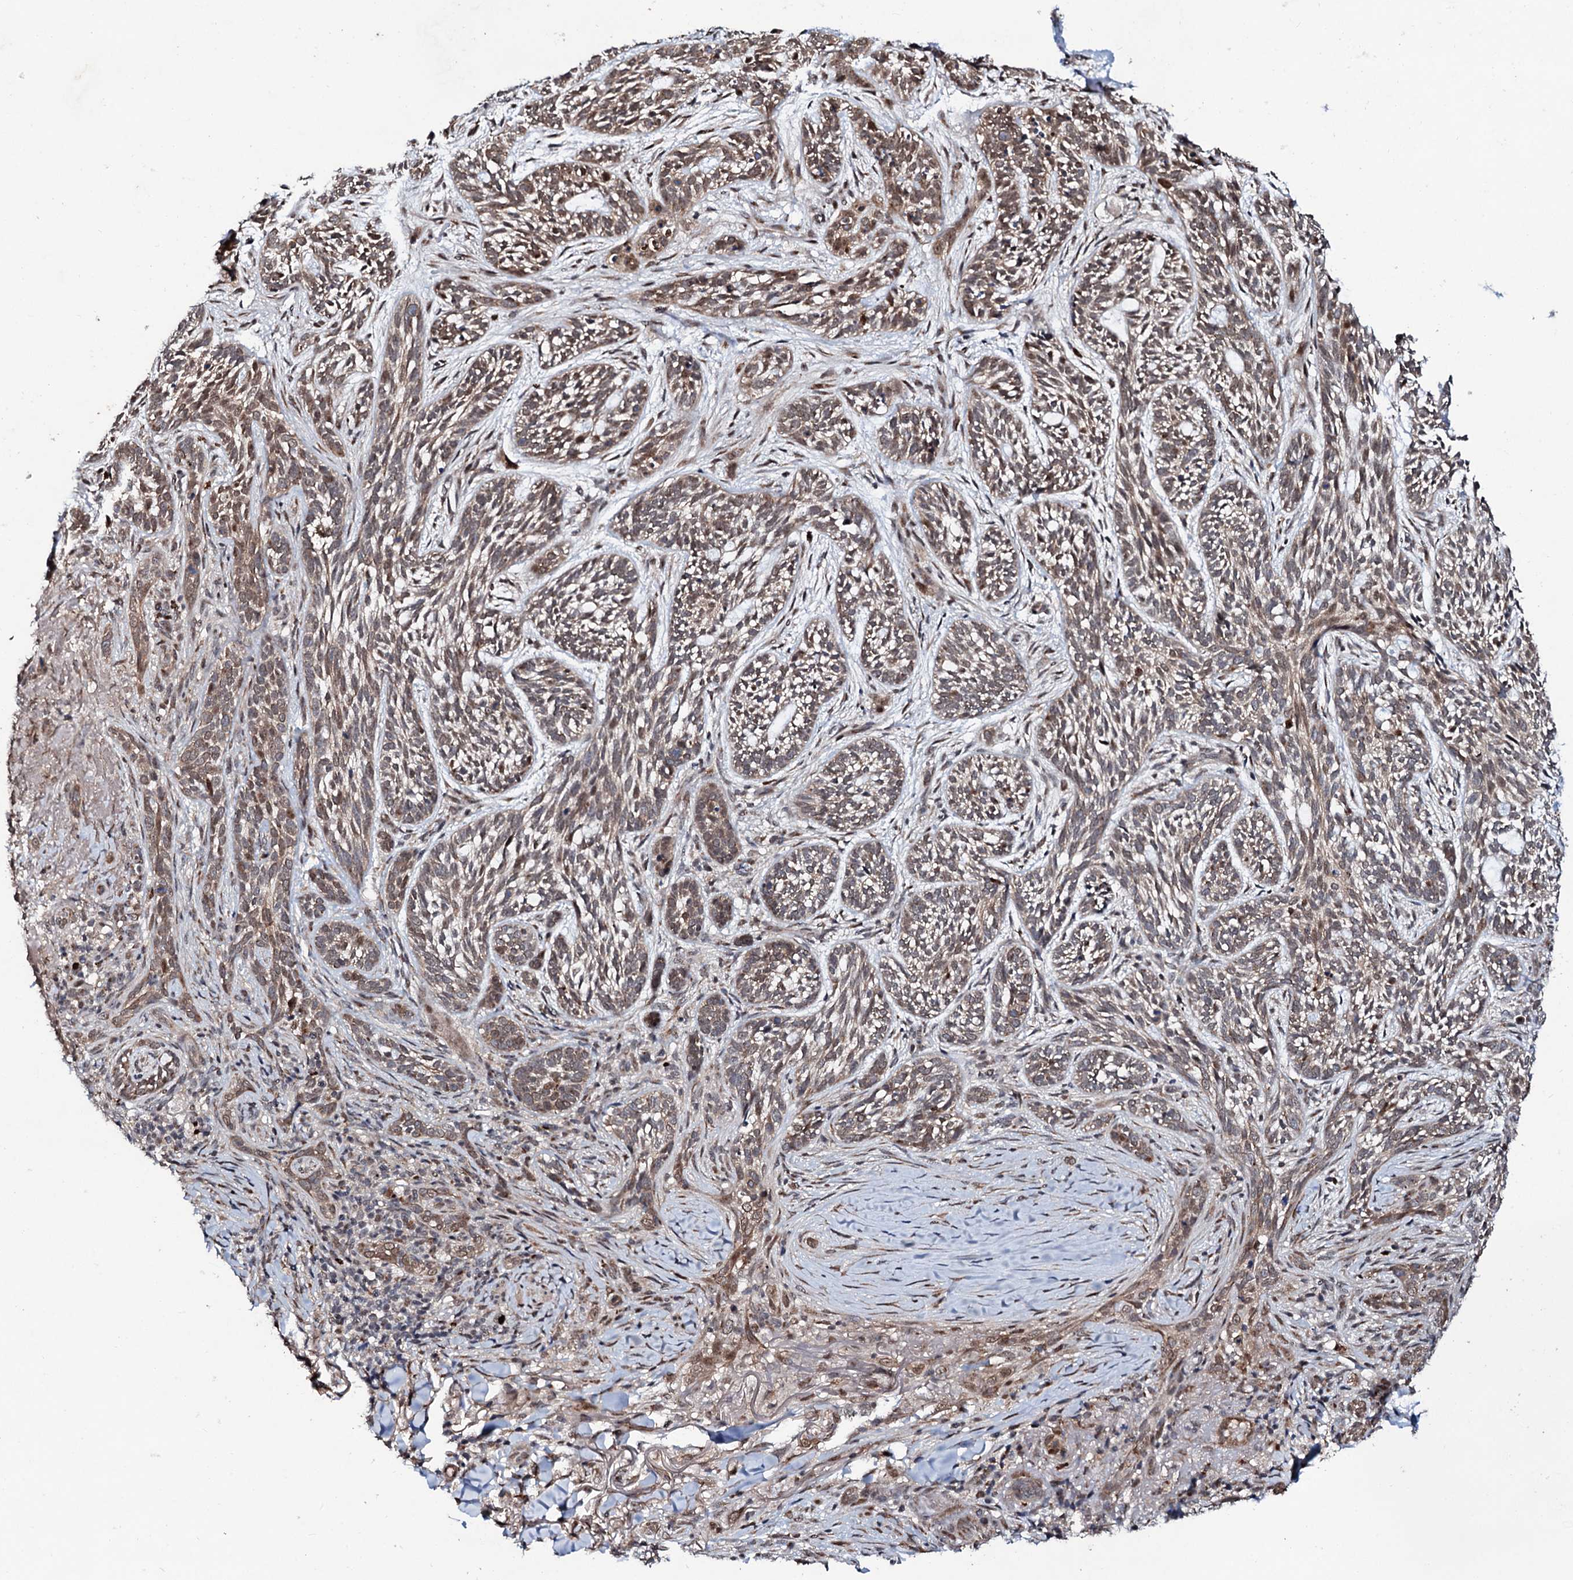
{"staining": {"intensity": "moderate", "quantity": "25%-75%", "location": "cytoplasmic/membranous"}, "tissue": "skin cancer", "cell_type": "Tumor cells", "image_type": "cancer", "snomed": [{"axis": "morphology", "description": "Basal cell carcinoma"}, {"axis": "topography", "description": "Skin"}], "caption": "The immunohistochemical stain highlights moderate cytoplasmic/membranous staining in tumor cells of skin cancer (basal cell carcinoma) tissue.", "gene": "COG6", "patient": {"sex": "male", "age": 71}}